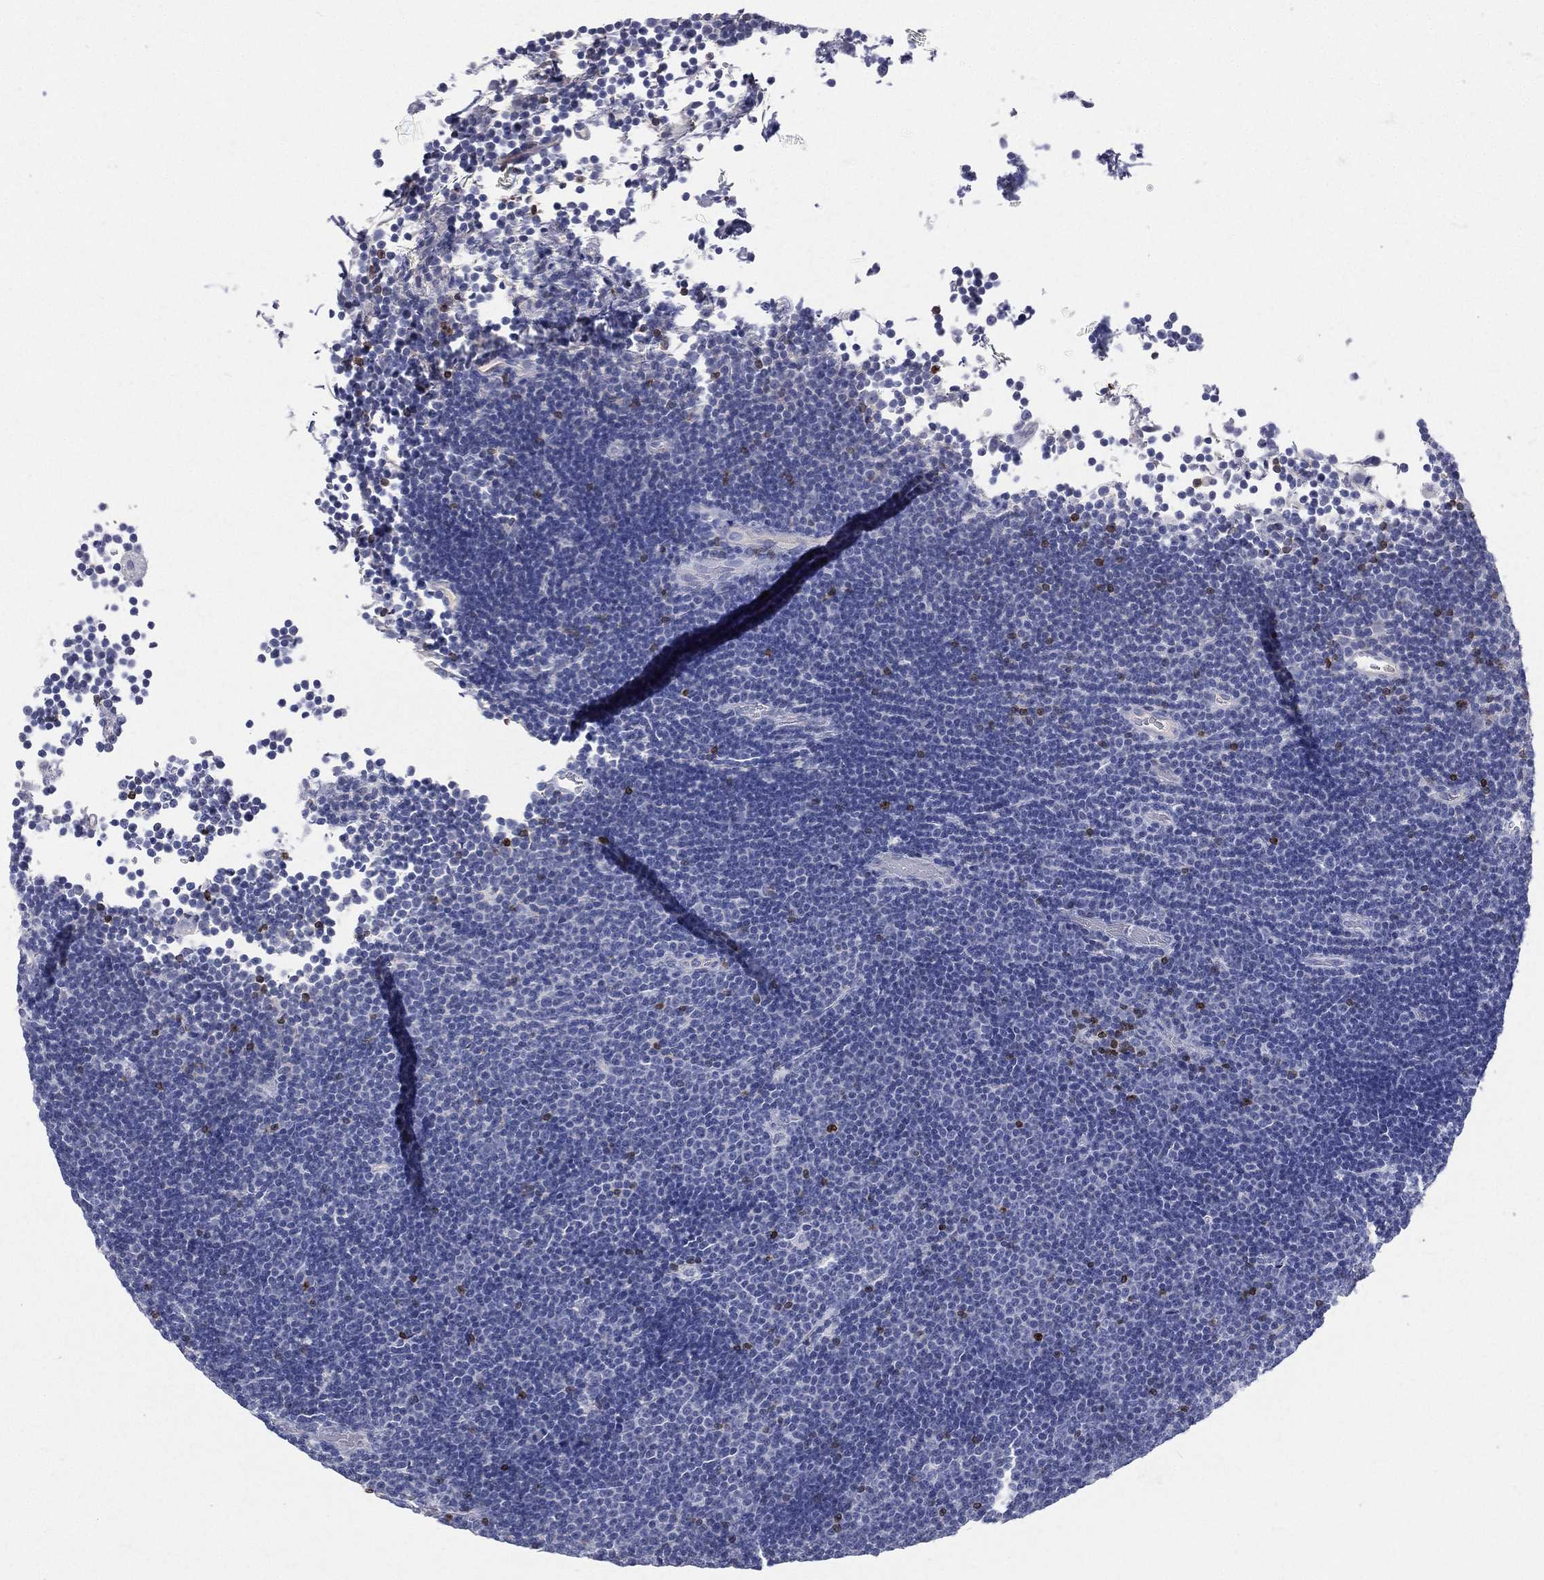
{"staining": {"intensity": "negative", "quantity": "none", "location": "none"}, "tissue": "lymphoma", "cell_type": "Tumor cells", "image_type": "cancer", "snomed": [{"axis": "morphology", "description": "Malignant lymphoma, non-Hodgkin's type, Low grade"}, {"axis": "topography", "description": "Brain"}], "caption": "A high-resolution micrograph shows IHC staining of low-grade malignant lymphoma, non-Hodgkin's type, which shows no significant staining in tumor cells. The staining is performed using DAB brown chromogen with nuclei counter-stained in using hematoxylin.", "gene": "CD3D", "patient": {"sex": "female", "age": 66}}